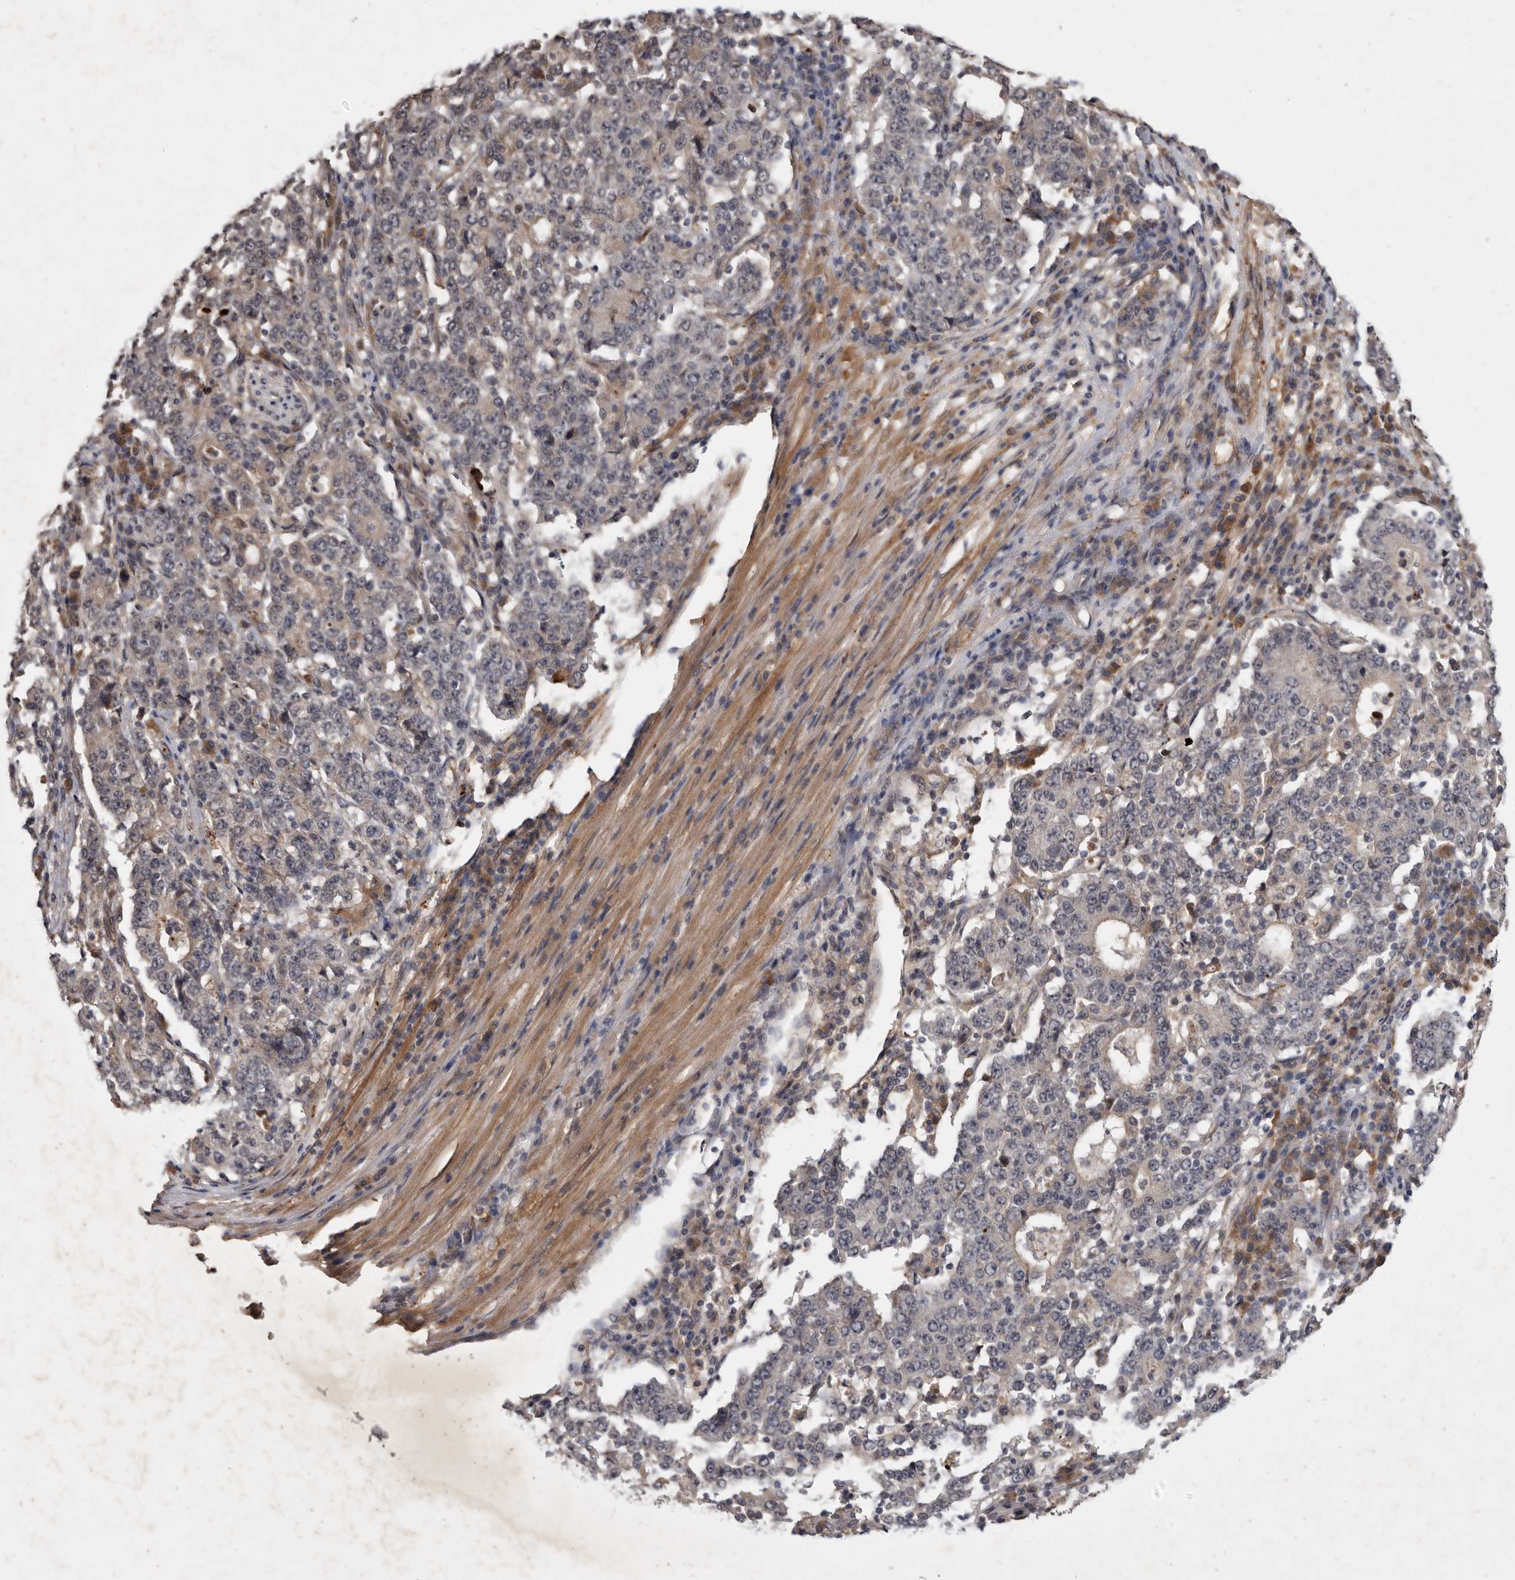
{"staining": {"intensity": "weak", "quantity": "<25%", "location": "cytoplasmic/membranous"}, "tissue": "stomach cancer", "cell_type": "Tumor cells", "image_type": "cancer", "snomed": [{"axis": "morphology", "description": "Adenocarcinoma, NOS"}, {"axis": "topography", "description": "Stomach"}], "caption": "This is an immunohistochemistry micrograph of stomach cancer. There is no positivity in tumor cells.", "gene": "DNAJC28", "patient": {"sex": "male", "age": 59}}